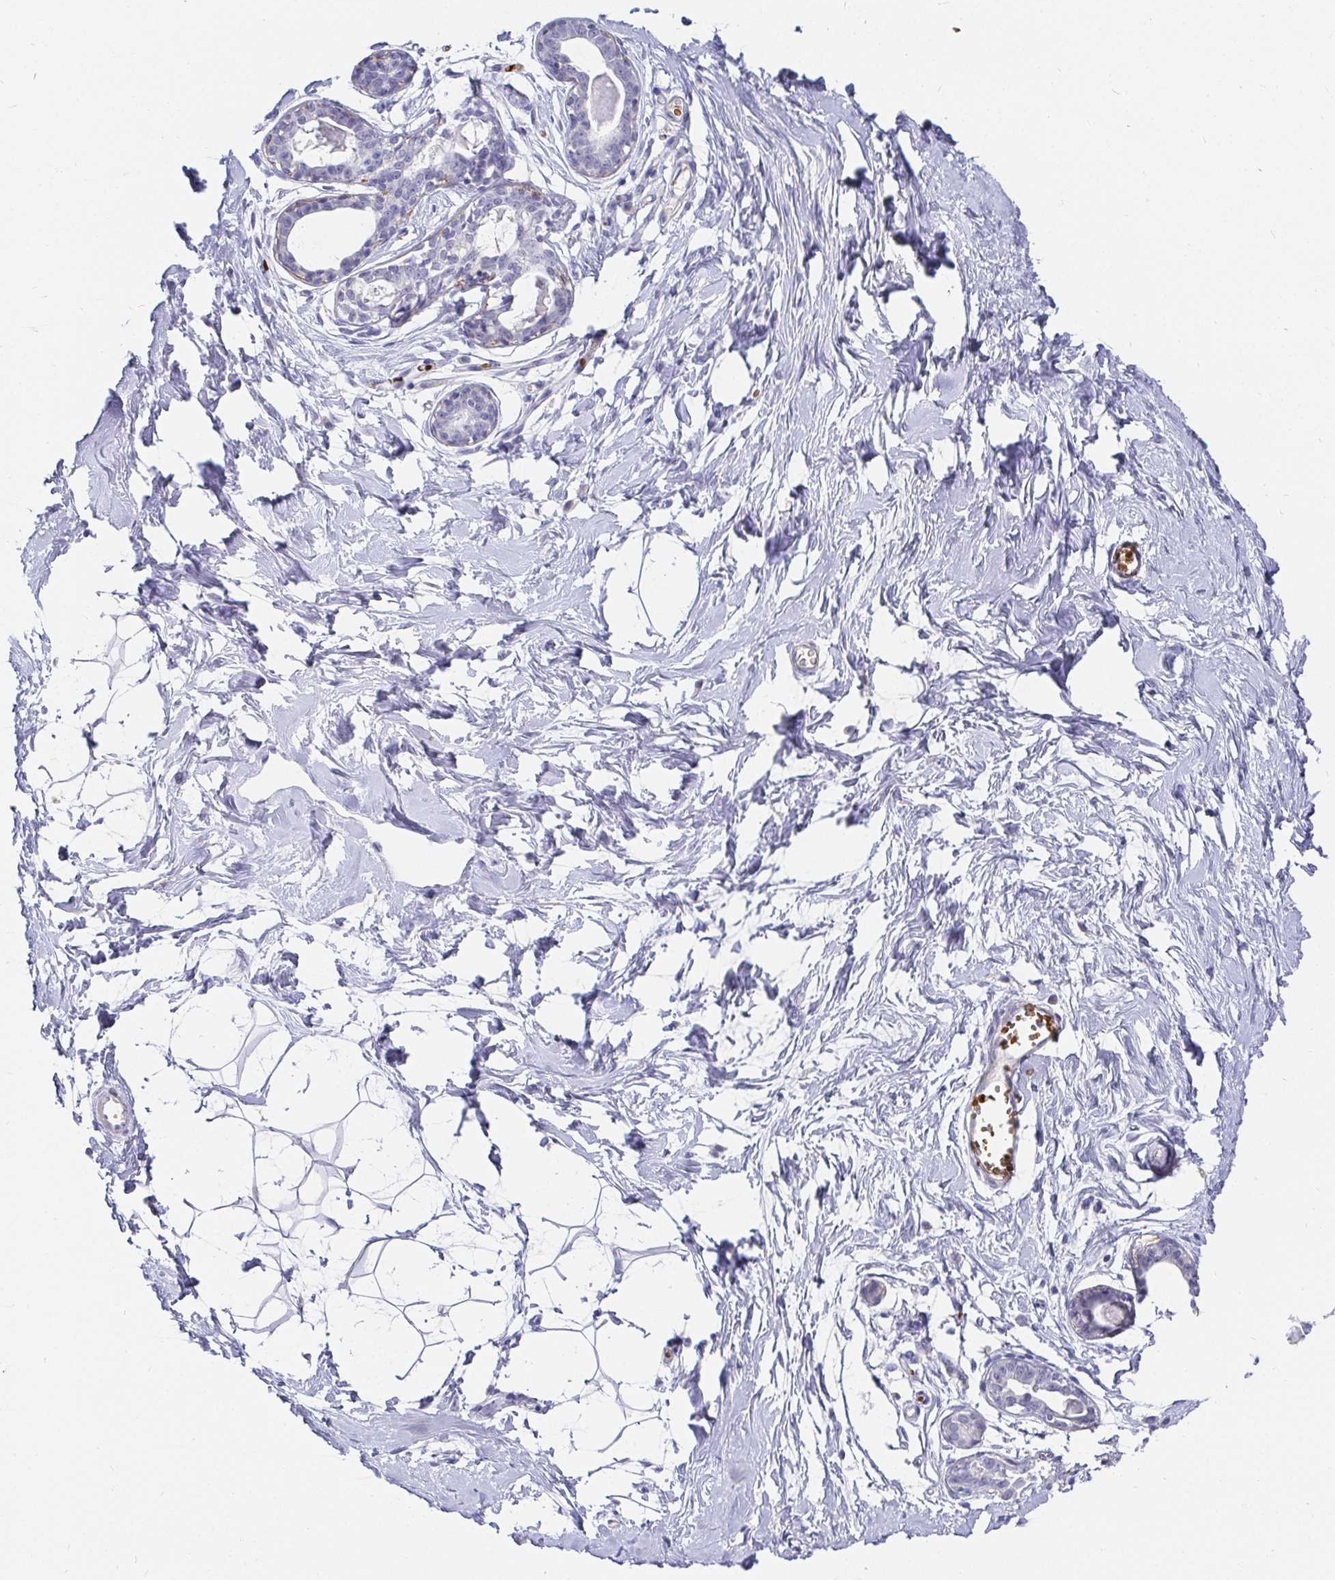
{"staining": {"intensity": "negative", "quantity": "none", "location": "none"}, "tissue": "breast", "cell_type": "Adipocytes", "image_type": "normal", "snomed": [{"axis": "morphology", "description": "Normal tissue, NOS"}, {"axis": "topography", "description": "Breast"}], "caption": "High magnification brightfield microscopy of normal breast stained with DAB (3,3'-diaminobenzidine) (brown) and counterstained with hematoxylin (blue): adipocytes show no significant positivity.", "gene": "FGF21", "patient": {"sex": "female", "age": 45}}